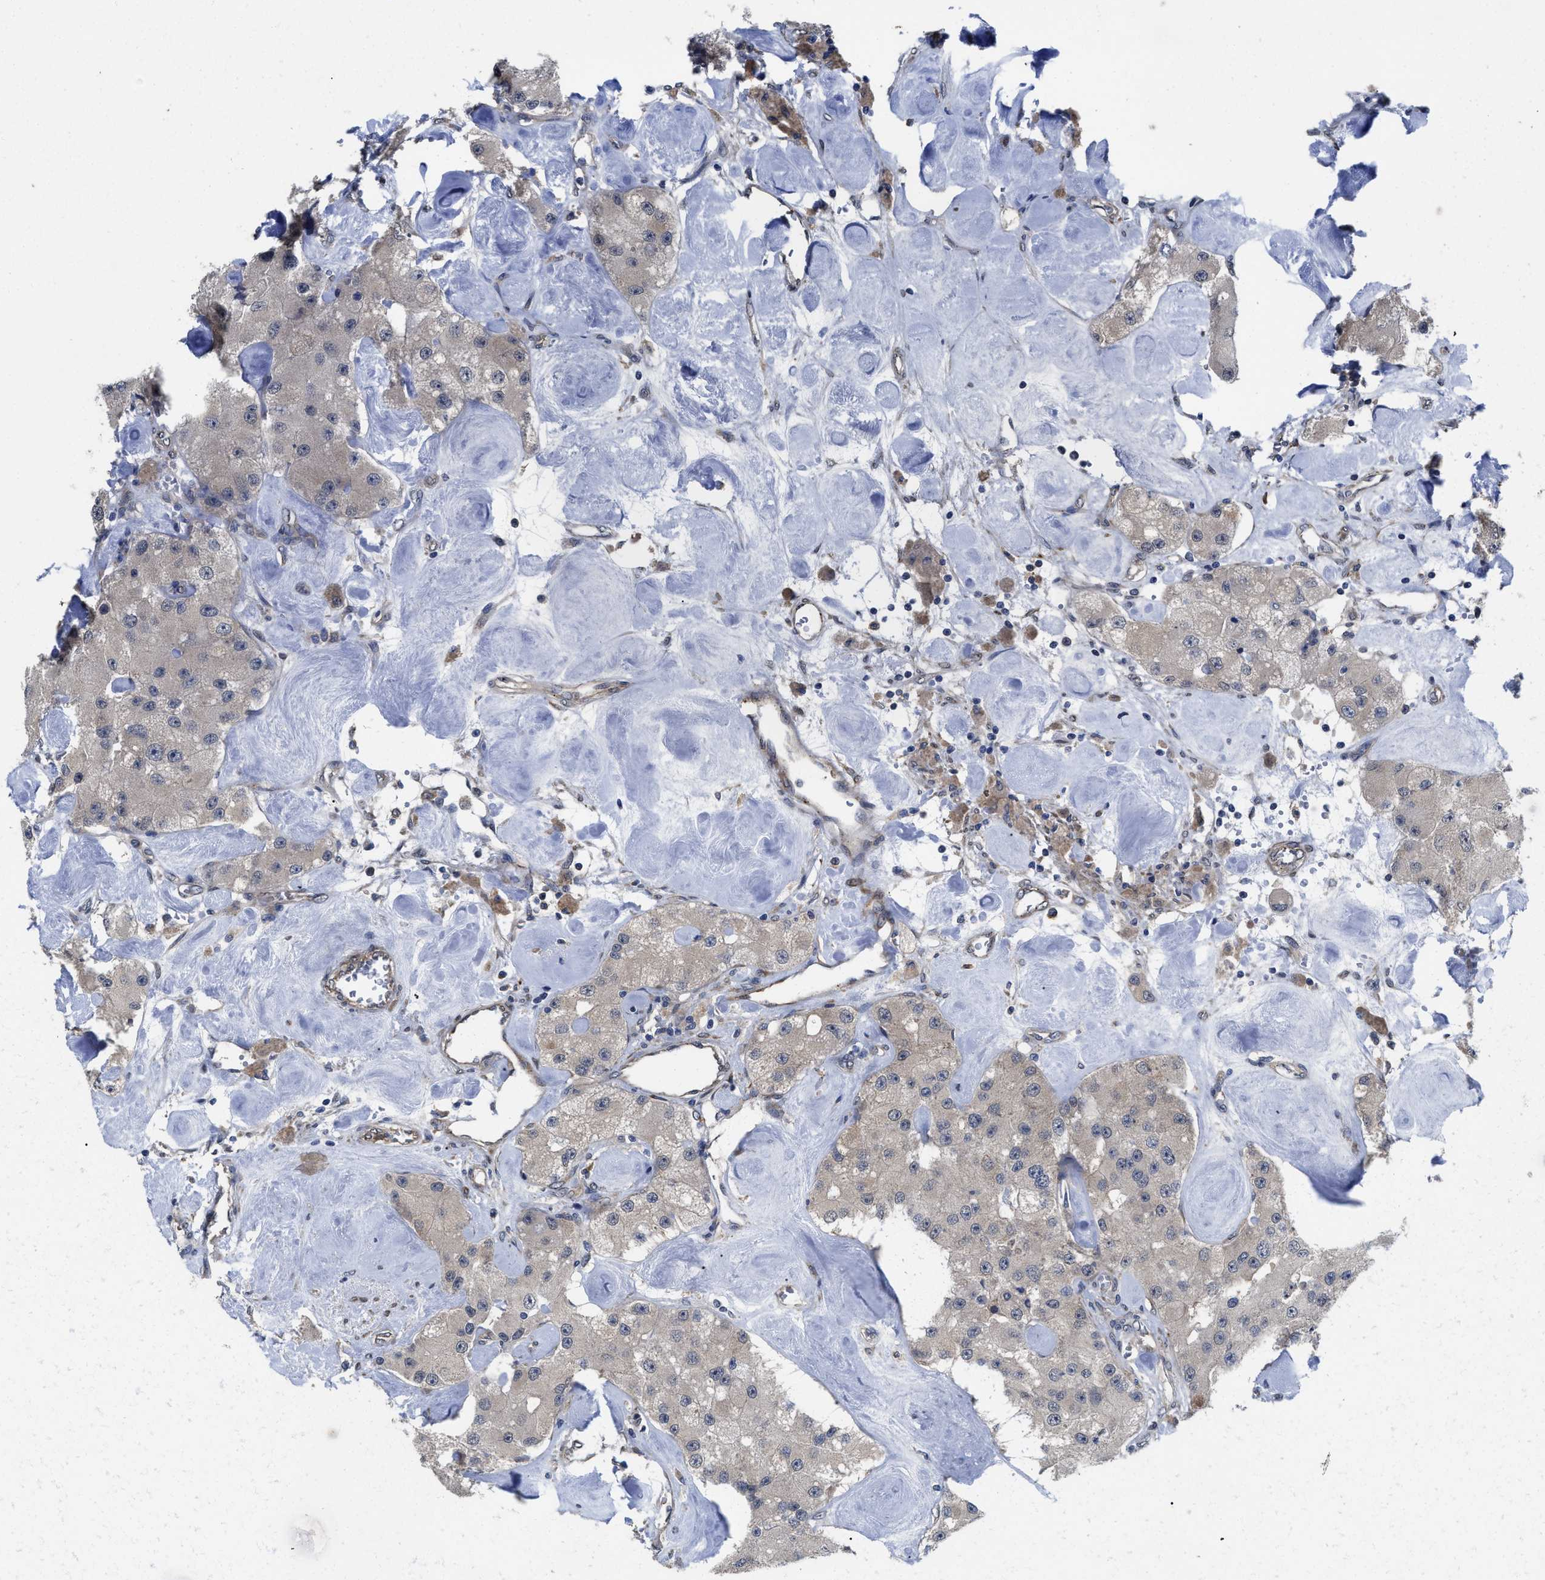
{"staining": {"intensity": "weak", "quantity": "<25%", "location": "cytoplasmic/membranous"}, "tissue": "carcinoid", "cell_type": "Tumor cells", "image_type": "cancer", "snomed": [{"axis": "morphology", "description": "Carcinoid, malignant, NOS"}, {"axis": "topography", "description": "Pancreas"}], "caption": "The micrograph demonstrates no significant staining in tumor cells of malignant carcinoid. (Stains: DAB (3,3'-diaminobenzidine) immunohistochemistry (IHC) with hematoxylin counter stain, Microscopy: brightfield microscopy at high magnification).", "gene": "PKD2", "patient": {"sex": "male", "age": 41}}